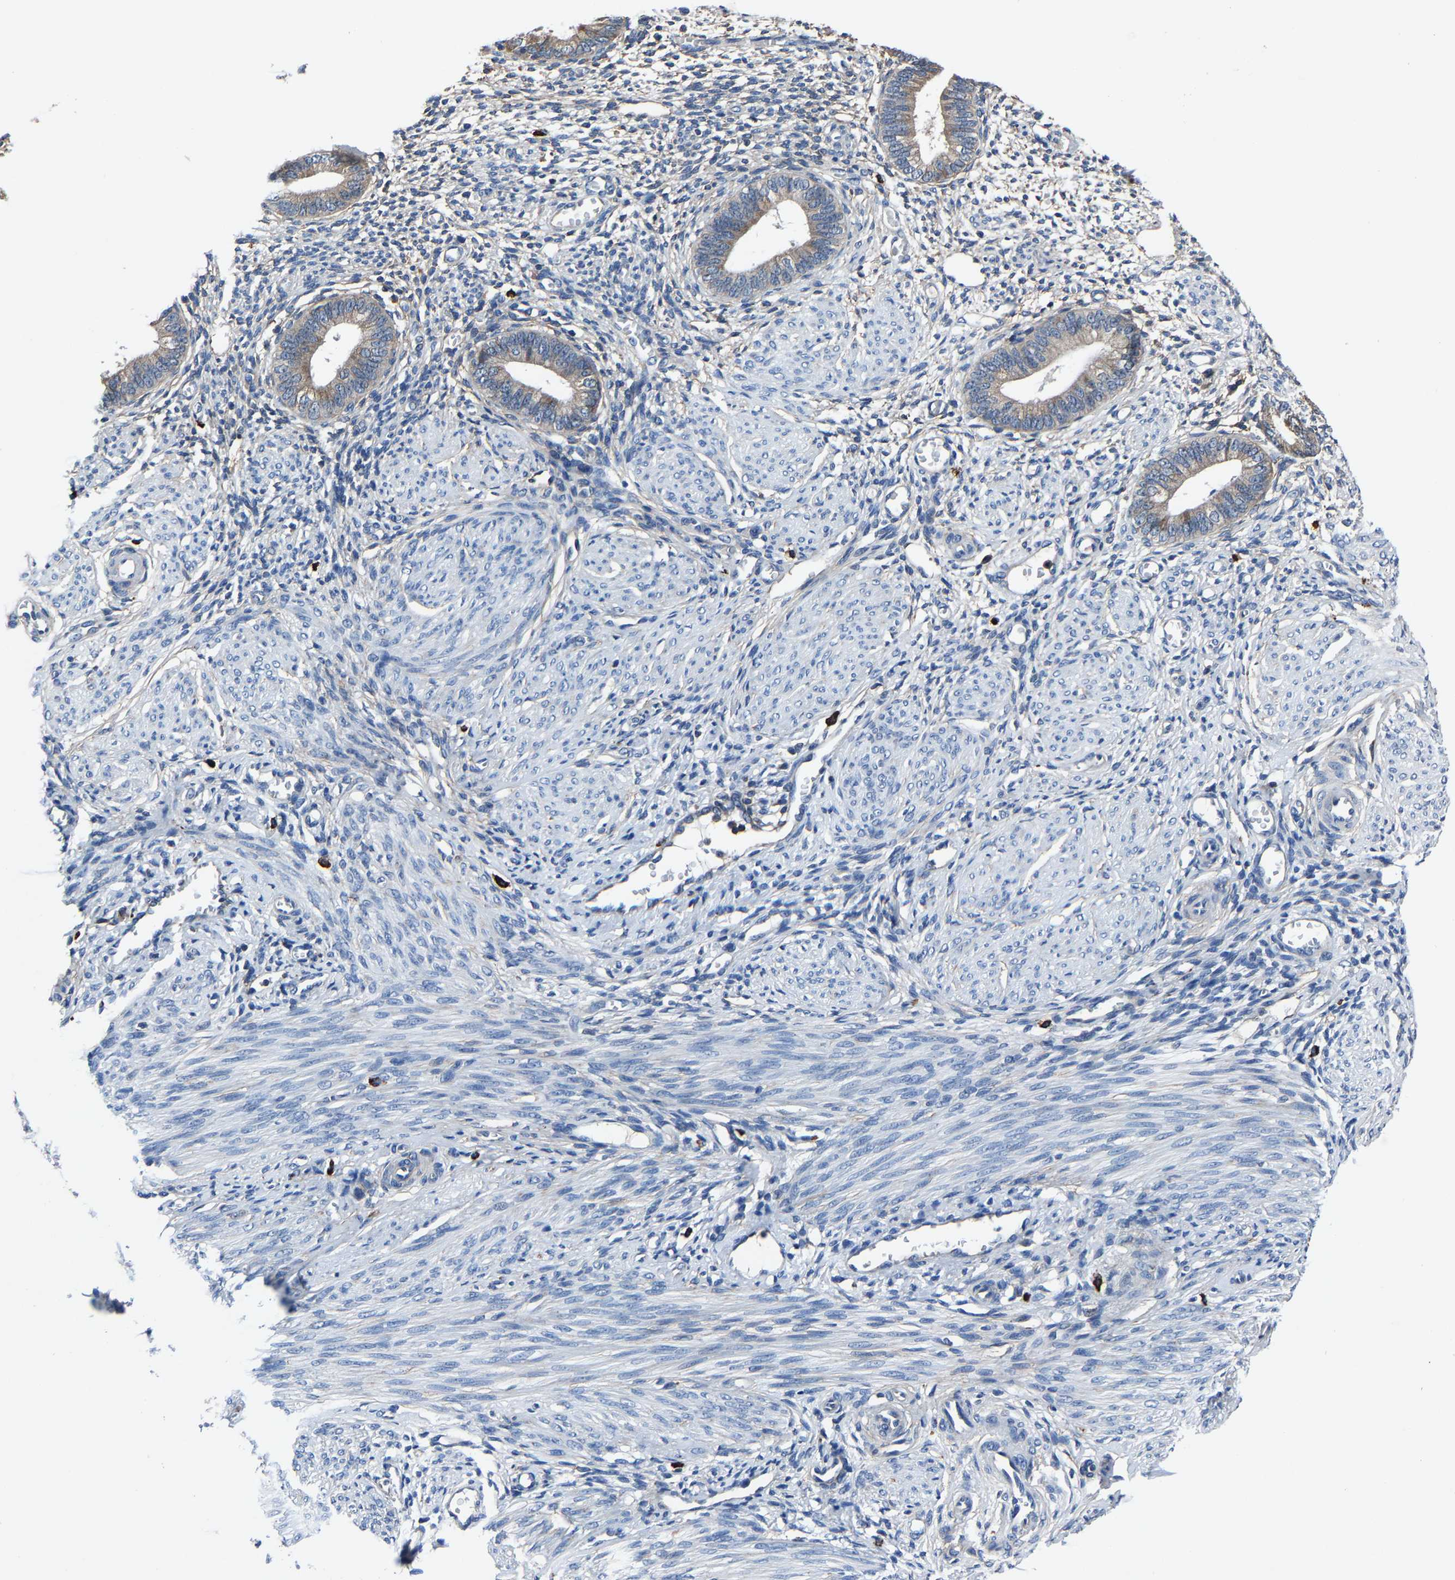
{"staining": {"intensity": "negative", "quantity": "none", "location": "none"}, "tissue": "endometrium", "cell_type": "Cells in endometrial stroma", "image_type": "normal", "snomed": [{"axis": "morphology", "description": "Normal tissue, NOS"}, {"axis": "topography", "description": "Endometrium"}], "caption": "Micrograph shows no significant protein expression in cells in endometrial stroma of normal endometrium. Nuclei are stained in blue.", "gene": "KIAA1958", "patient": {"sex": "female", "age": 46}}